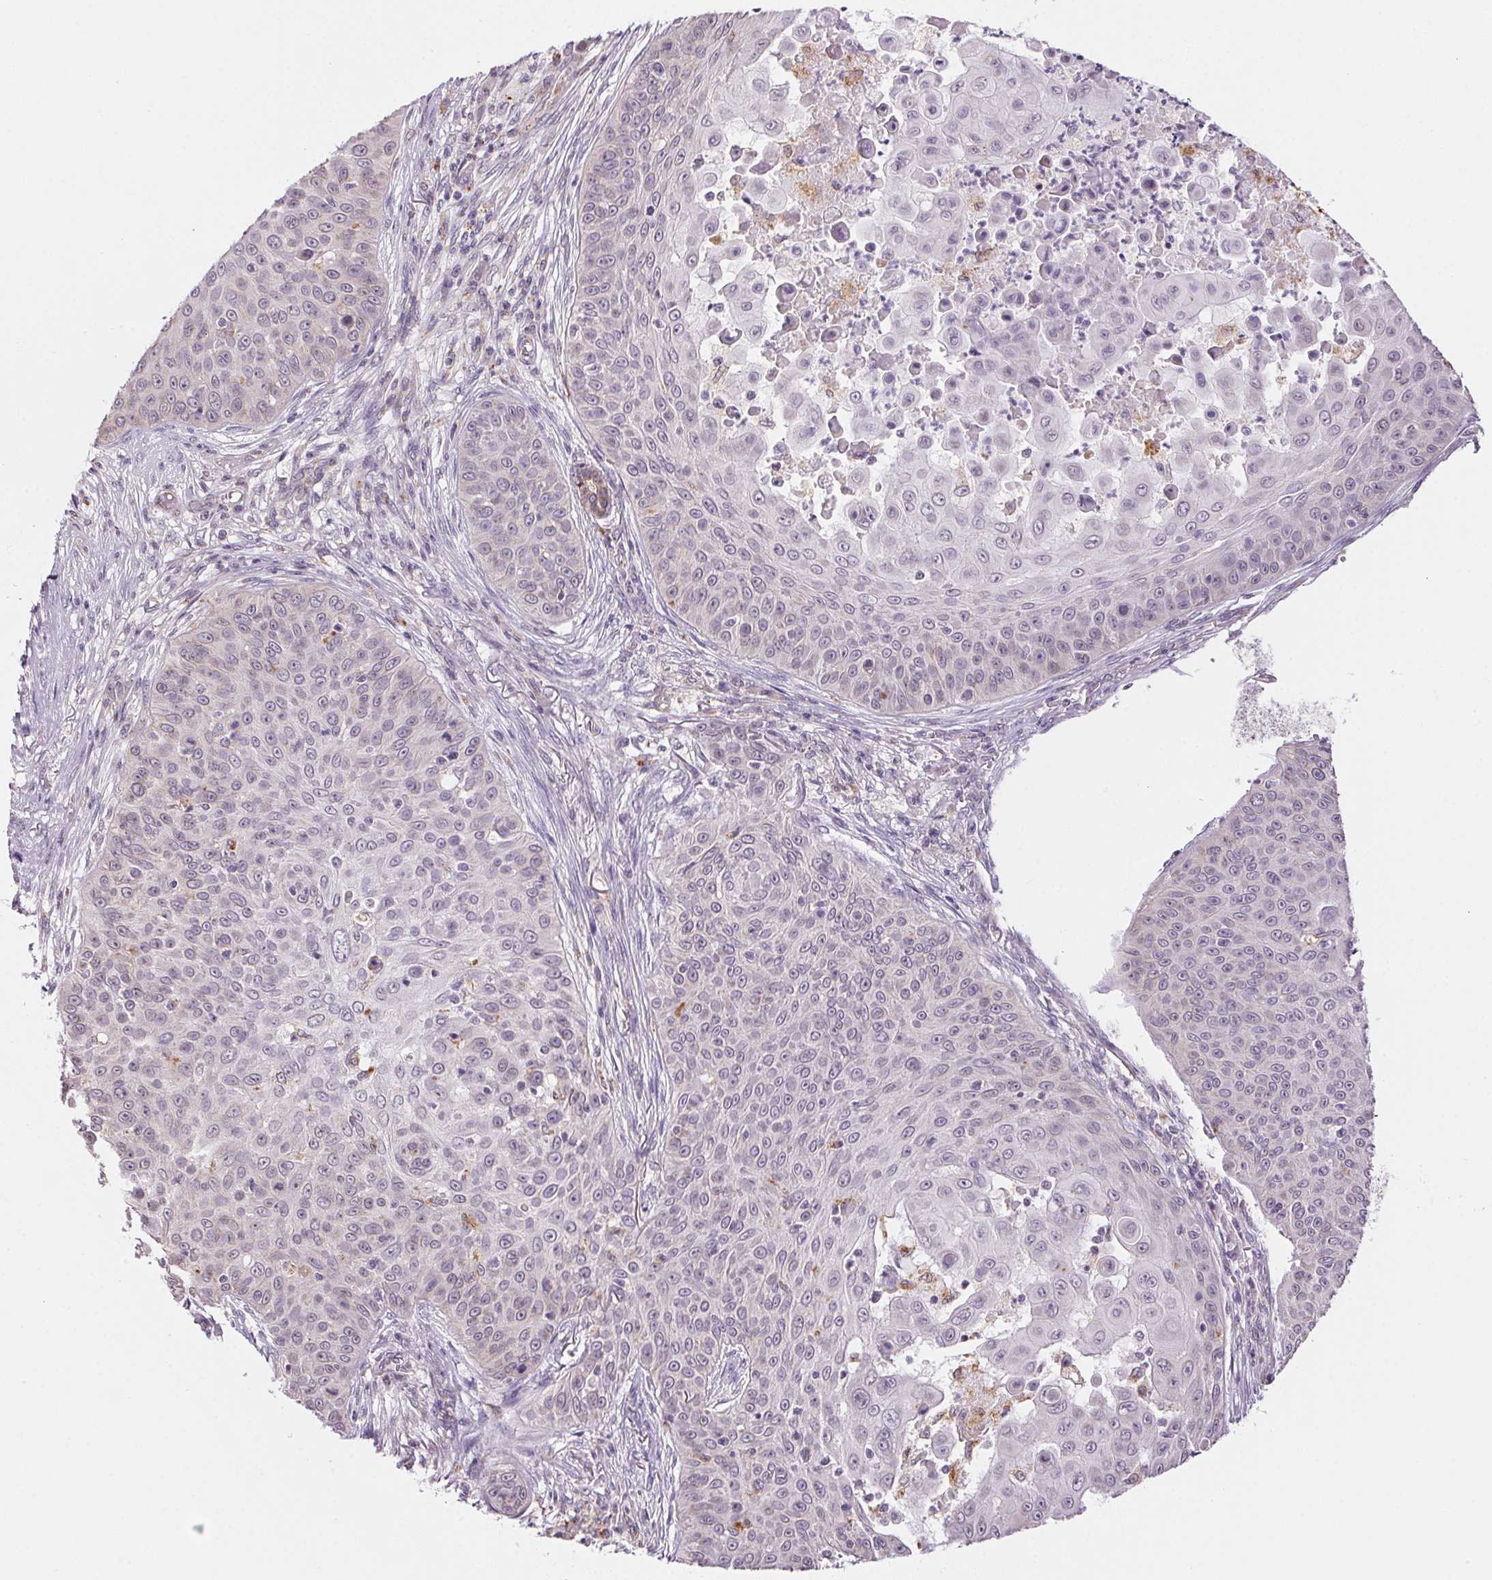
{"staining": {"intensity": "negative", "quantity": "none", "location": "none"}, "tissue": "skin cancer", "cell_type": "Tumor cells", "image_type": "cancer", "snomed": [{"axis": "morphology", "description": "Squamous cell carcinoma, NOS"}, {"axis": "topography", "description": "Skin"}], "caption": "There is no significant positivity in tumor cells of skin squamous cell carcinoma.", "gene": "METTL13", "patient": {"sex": "male", "age": 82}}